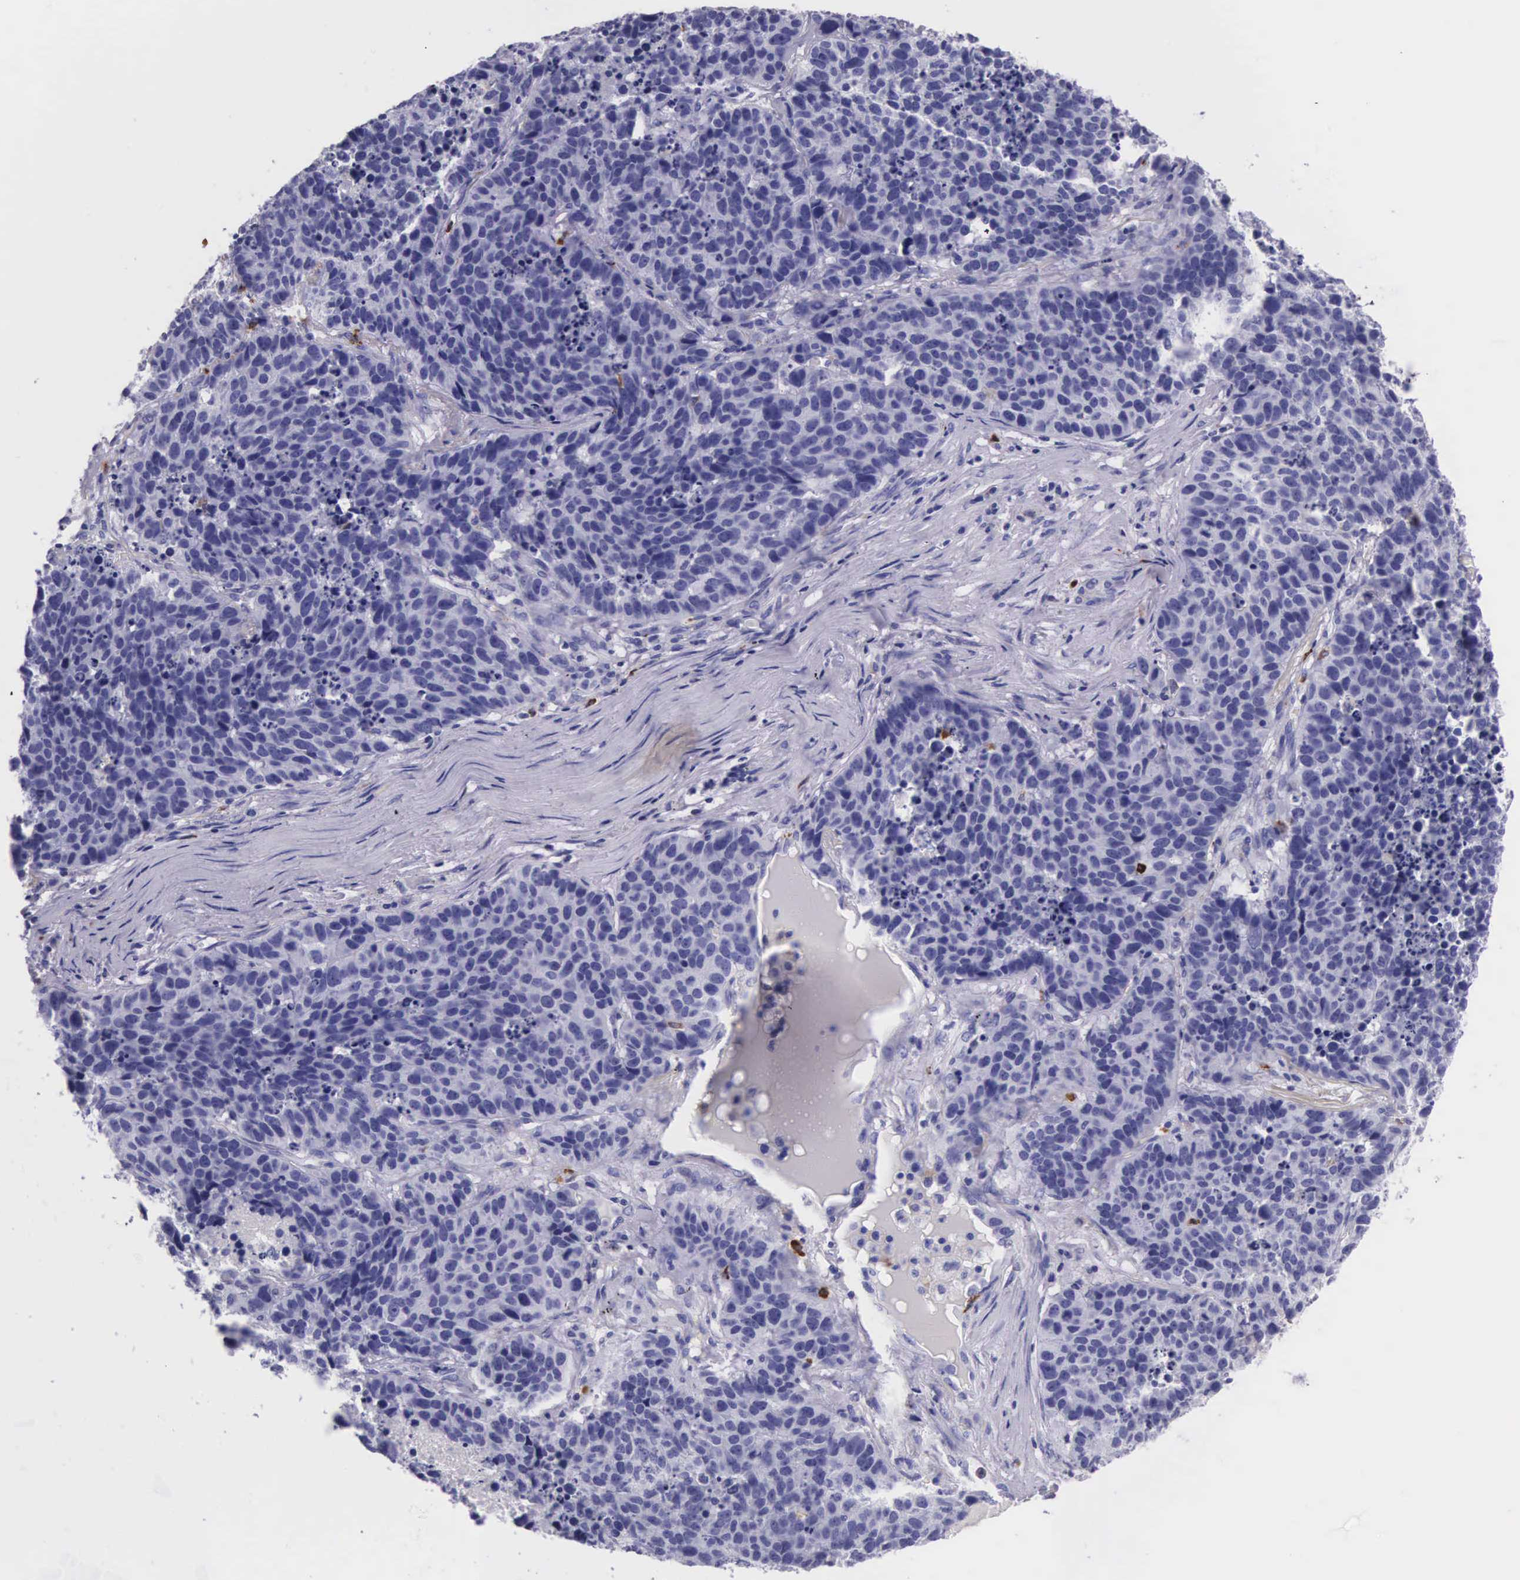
{"staining": {"intensity": "negative", "quantity": "none", "location": "none"}, "tissue": "lung cancer", "cell_type": "Tumor cells", "image_type": "cancer", "snomed": [{"axis": "morphology", "description": "Carcinoid, malignant, NOS"}, {"axis": "topography", "description": "Lung"}], "caption": "DAB (3,3'-diaminobenzidine) immunohistochemical staining of human lung carcinoid (malignant) reveals no significant positivity in tumor cells.", "gene": "FCN1", "patient": {"sex": "male", "age": 60}}